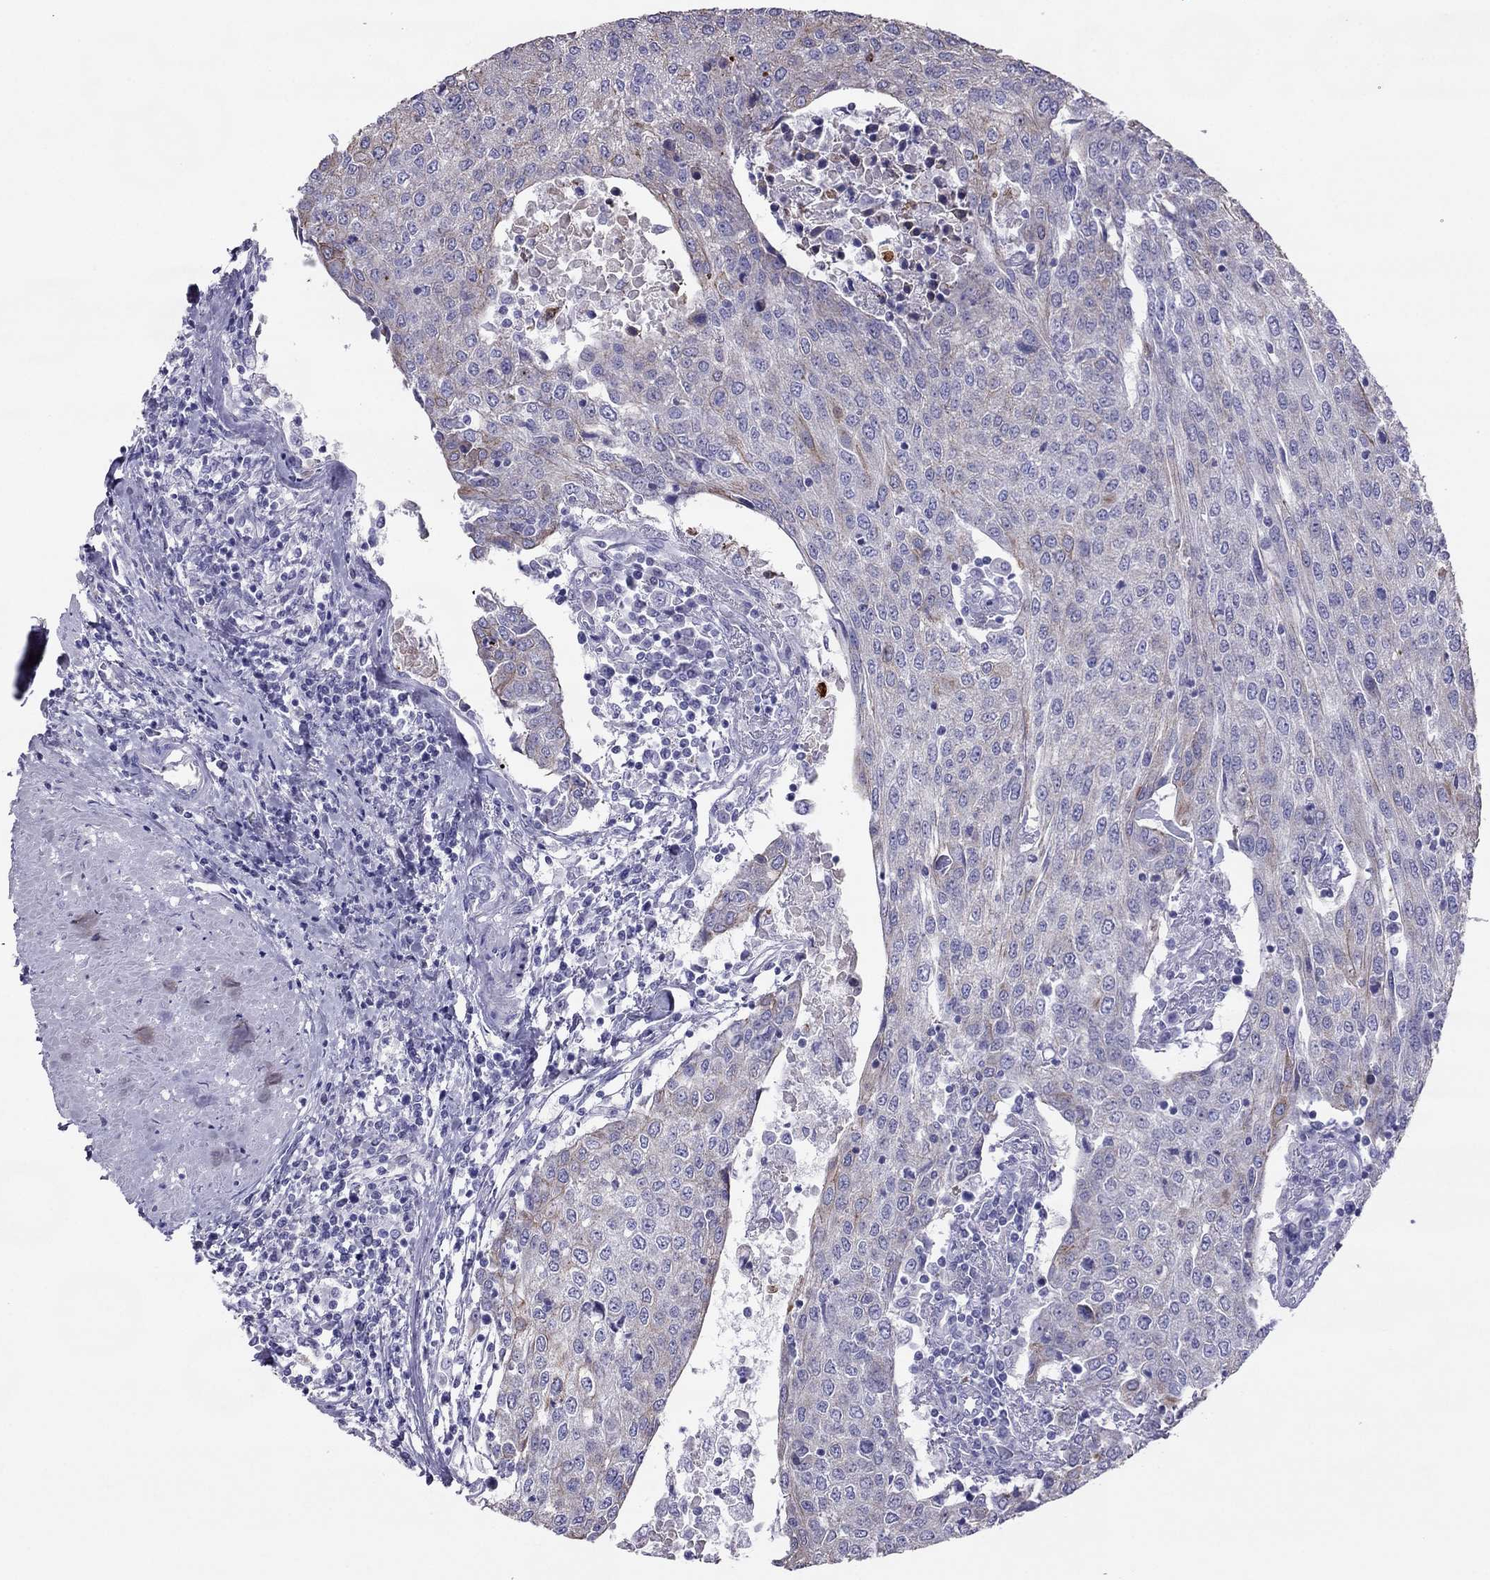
{"staining": {"intensity": "moderate", "quantity": "<25%", "location": "cytoplasmic/membranous"}, "tissue": "urothelial cancer", "cell_type": "Tumor cells", "image_type": "cancer", "snomed": [{"axis": "morphology", "description": "Urothelial carcinoma, High grade"}, {"axis": "topography", "description": "Urinary bladder"}], "caption": "The histopathology image displays staining of urothelial carcinoma (high-grade), revealing moderate cytoplasmic/membranous protein staining (brown color) within tumor cells.", "gene": "MAEL", "patient": {"sex": "female", "age": 85}}